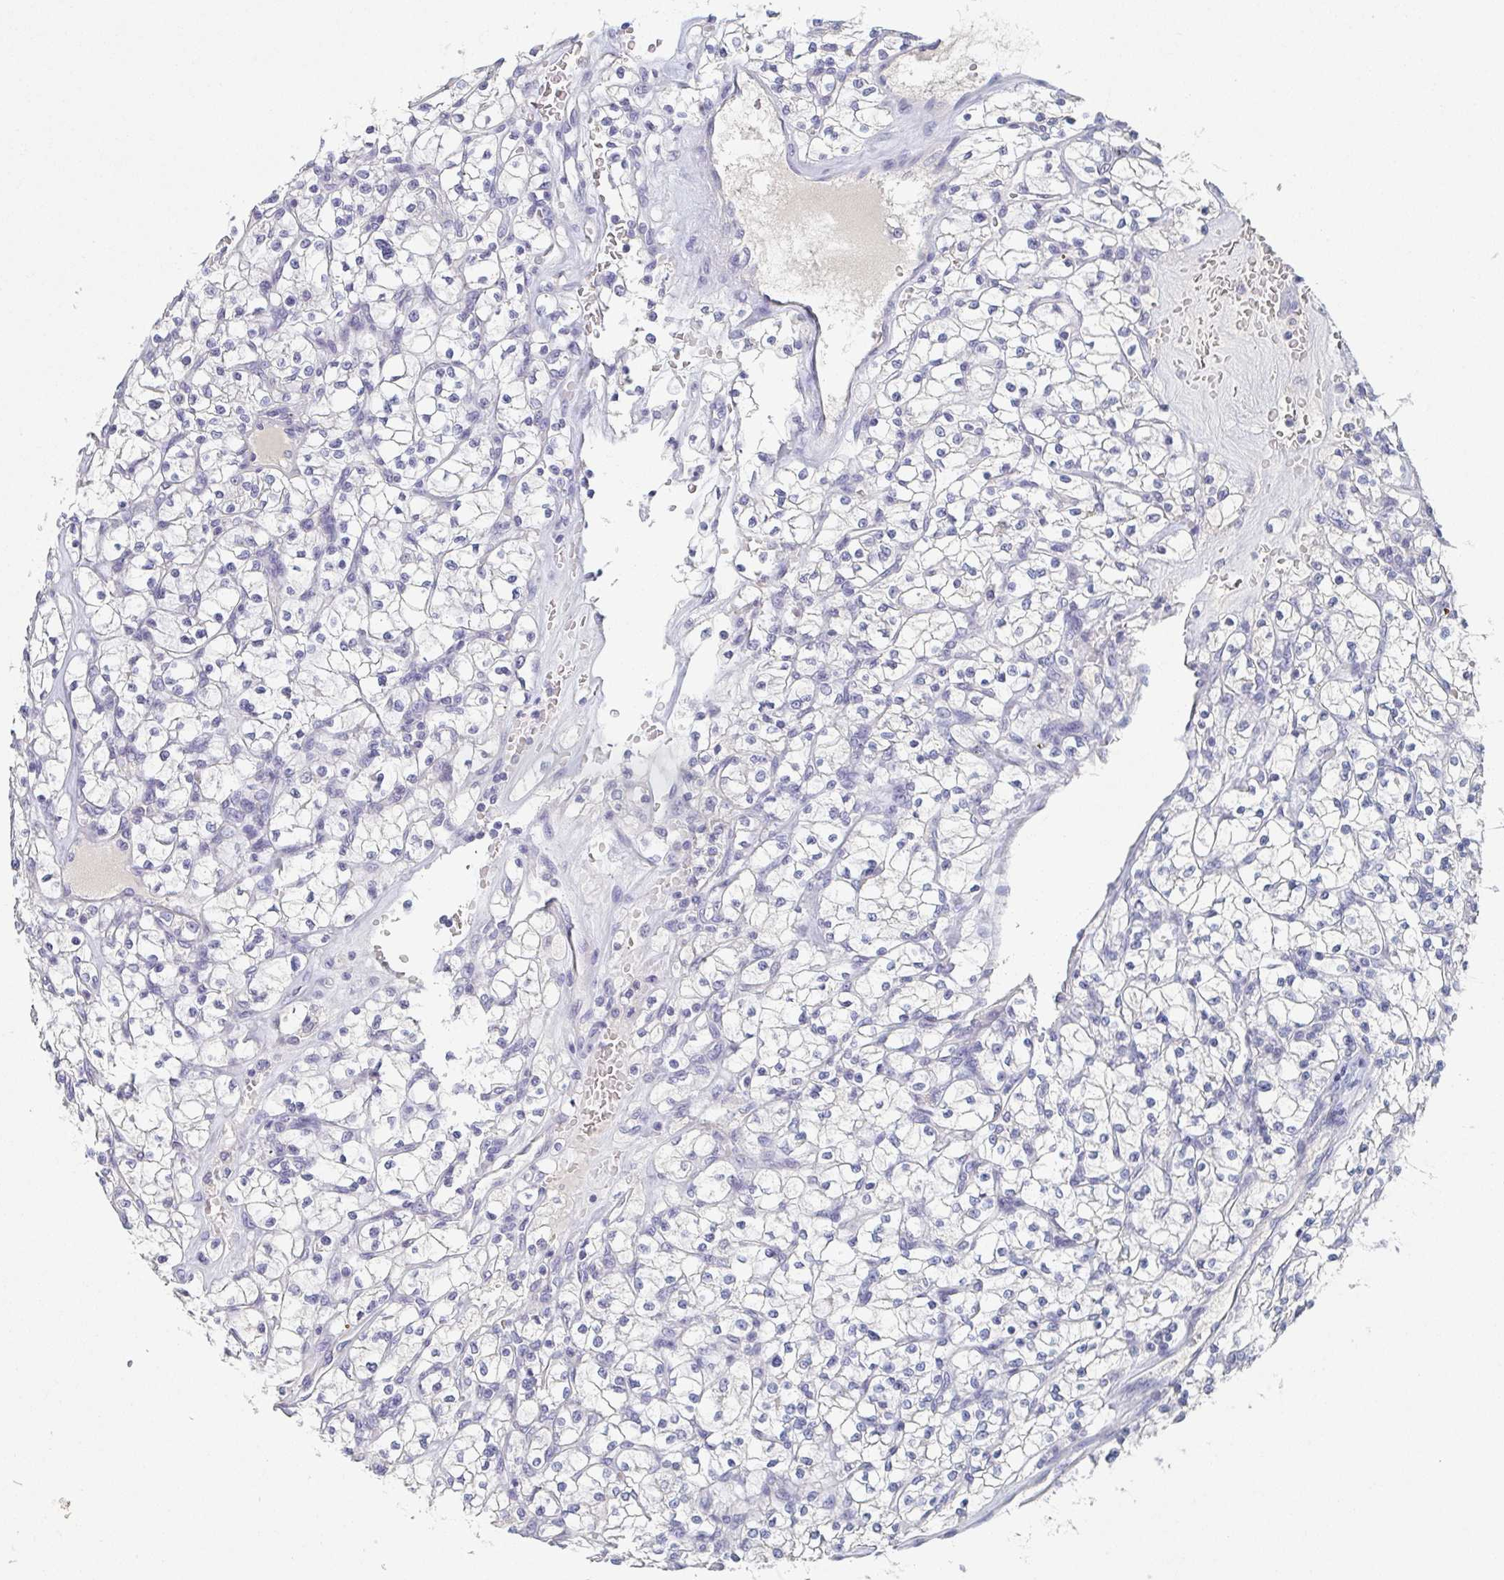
{"staining": {"intensity": "negative", "quantity": "none", "location": "none"}, "tissue": "renal cancer", "cell_type": "Tumor cells", "image_type": "cancer", "snomed": [{"axis": "morphology", "description": "Adenocarcinoma, NOS"}, {"axis": "topography", "description": "Kidney"}], "caption": "Tumor cells are negative for protein expression in human renal cancer. The staining was performed using DAB to visualize the protein expression in brown, while the nuclei were stained in blue with hematoxylin (Magnification: 20x).", "gene": "ITLN1", "patient": {"sex": "female", "age": 64}}